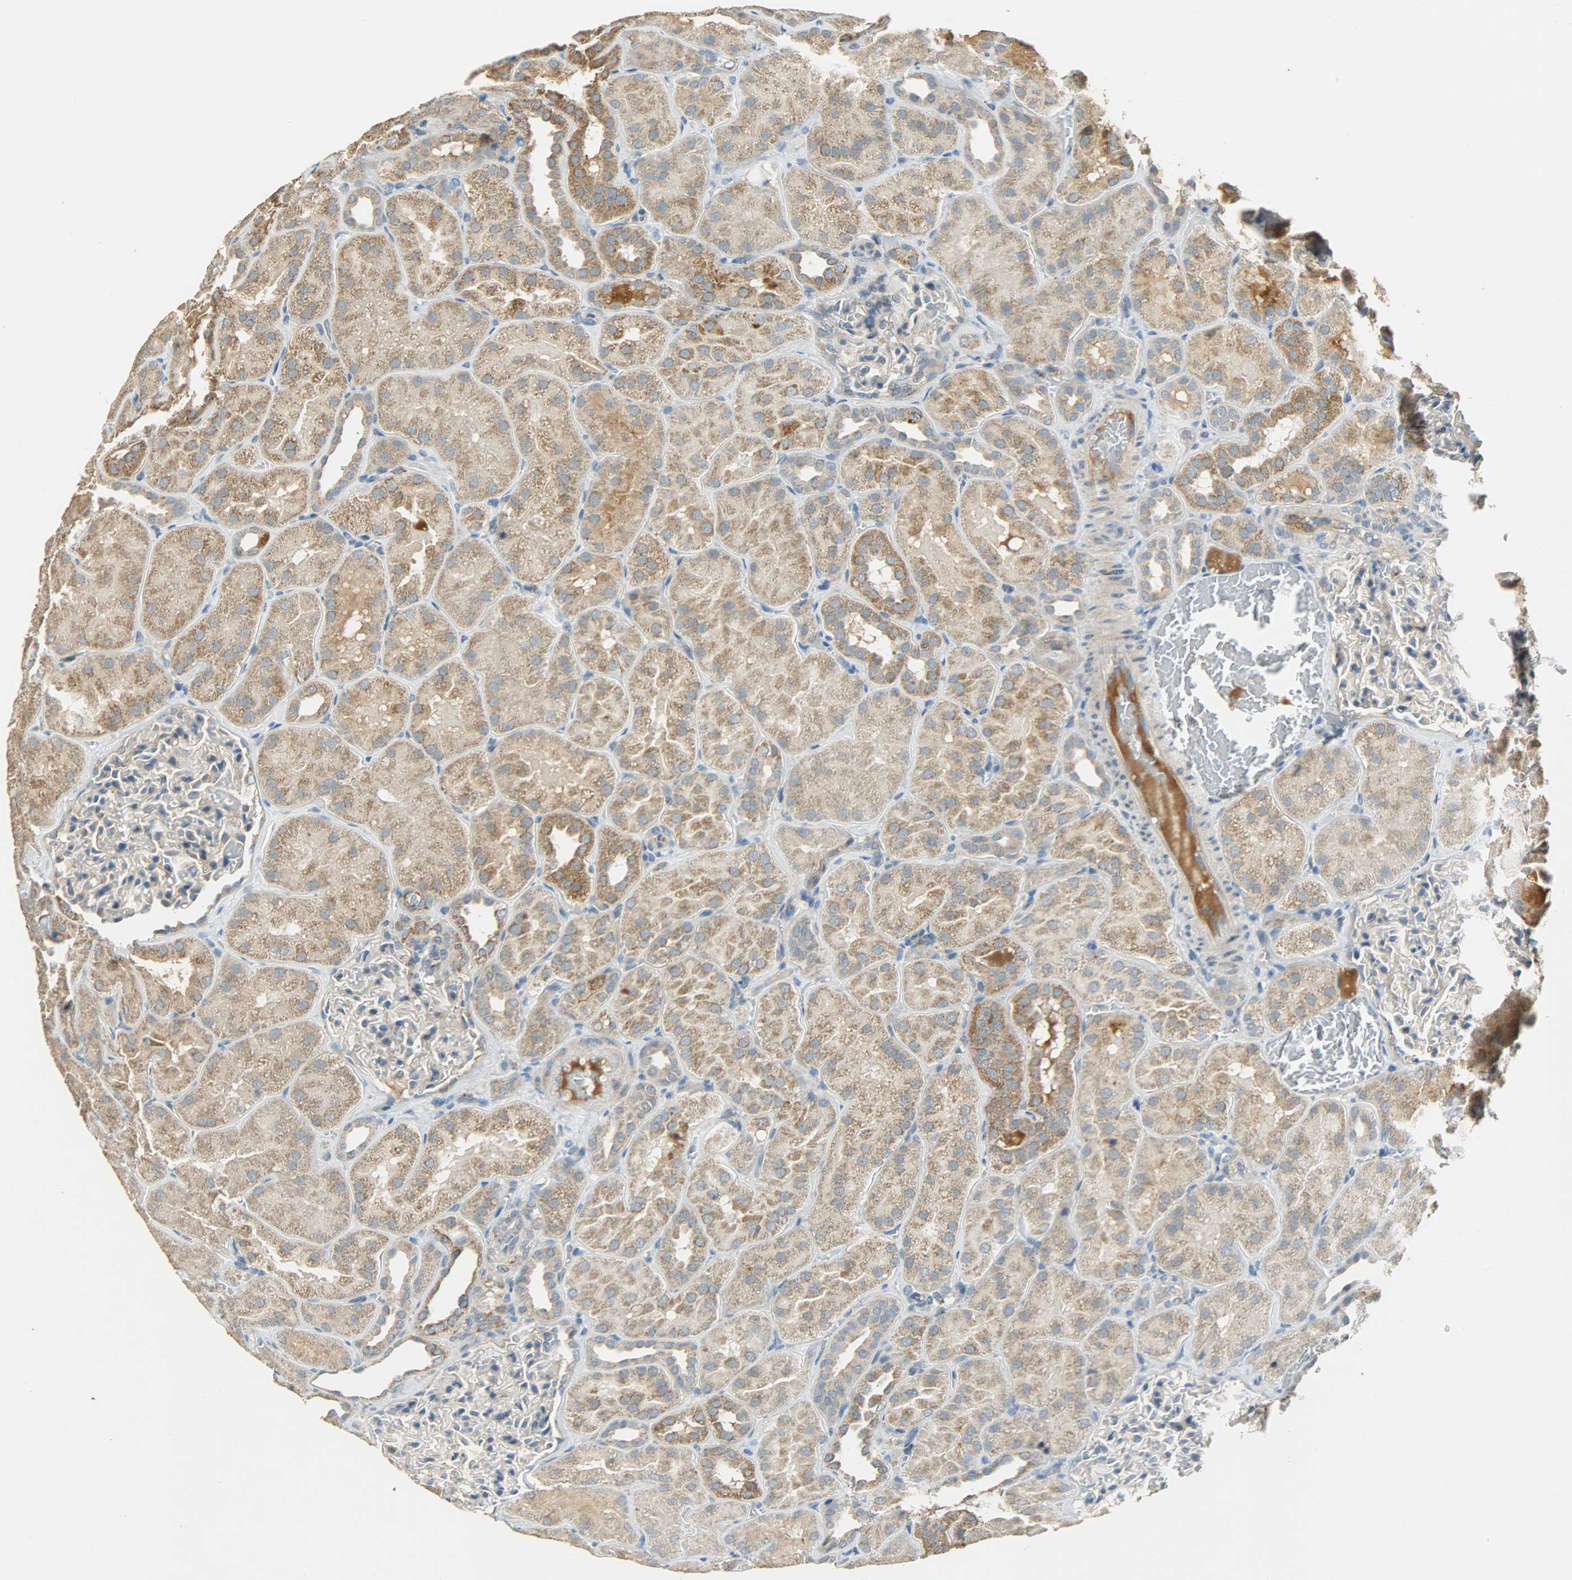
{"staining": {"intensity": "weak", "quantity": ">75%", "location": "cytoplasmic/membranous"}, "tissue": "kidney", "cell_type": "Cells in glomeruli", "image_type": "normal", "snomed": [{"axis": "morphology", "description": "Normal tissue, NOS"}, {"axis": "topography", "description": "Kidney"}], "caption": "This image demonstrates IHC staining of unremarkable kidney, with low weak cytoplasmic/membranous expression in about >75% of cells in glomeruli.", "gene": "HDHD5", "patient": {"sex": "male", "age": 28}}